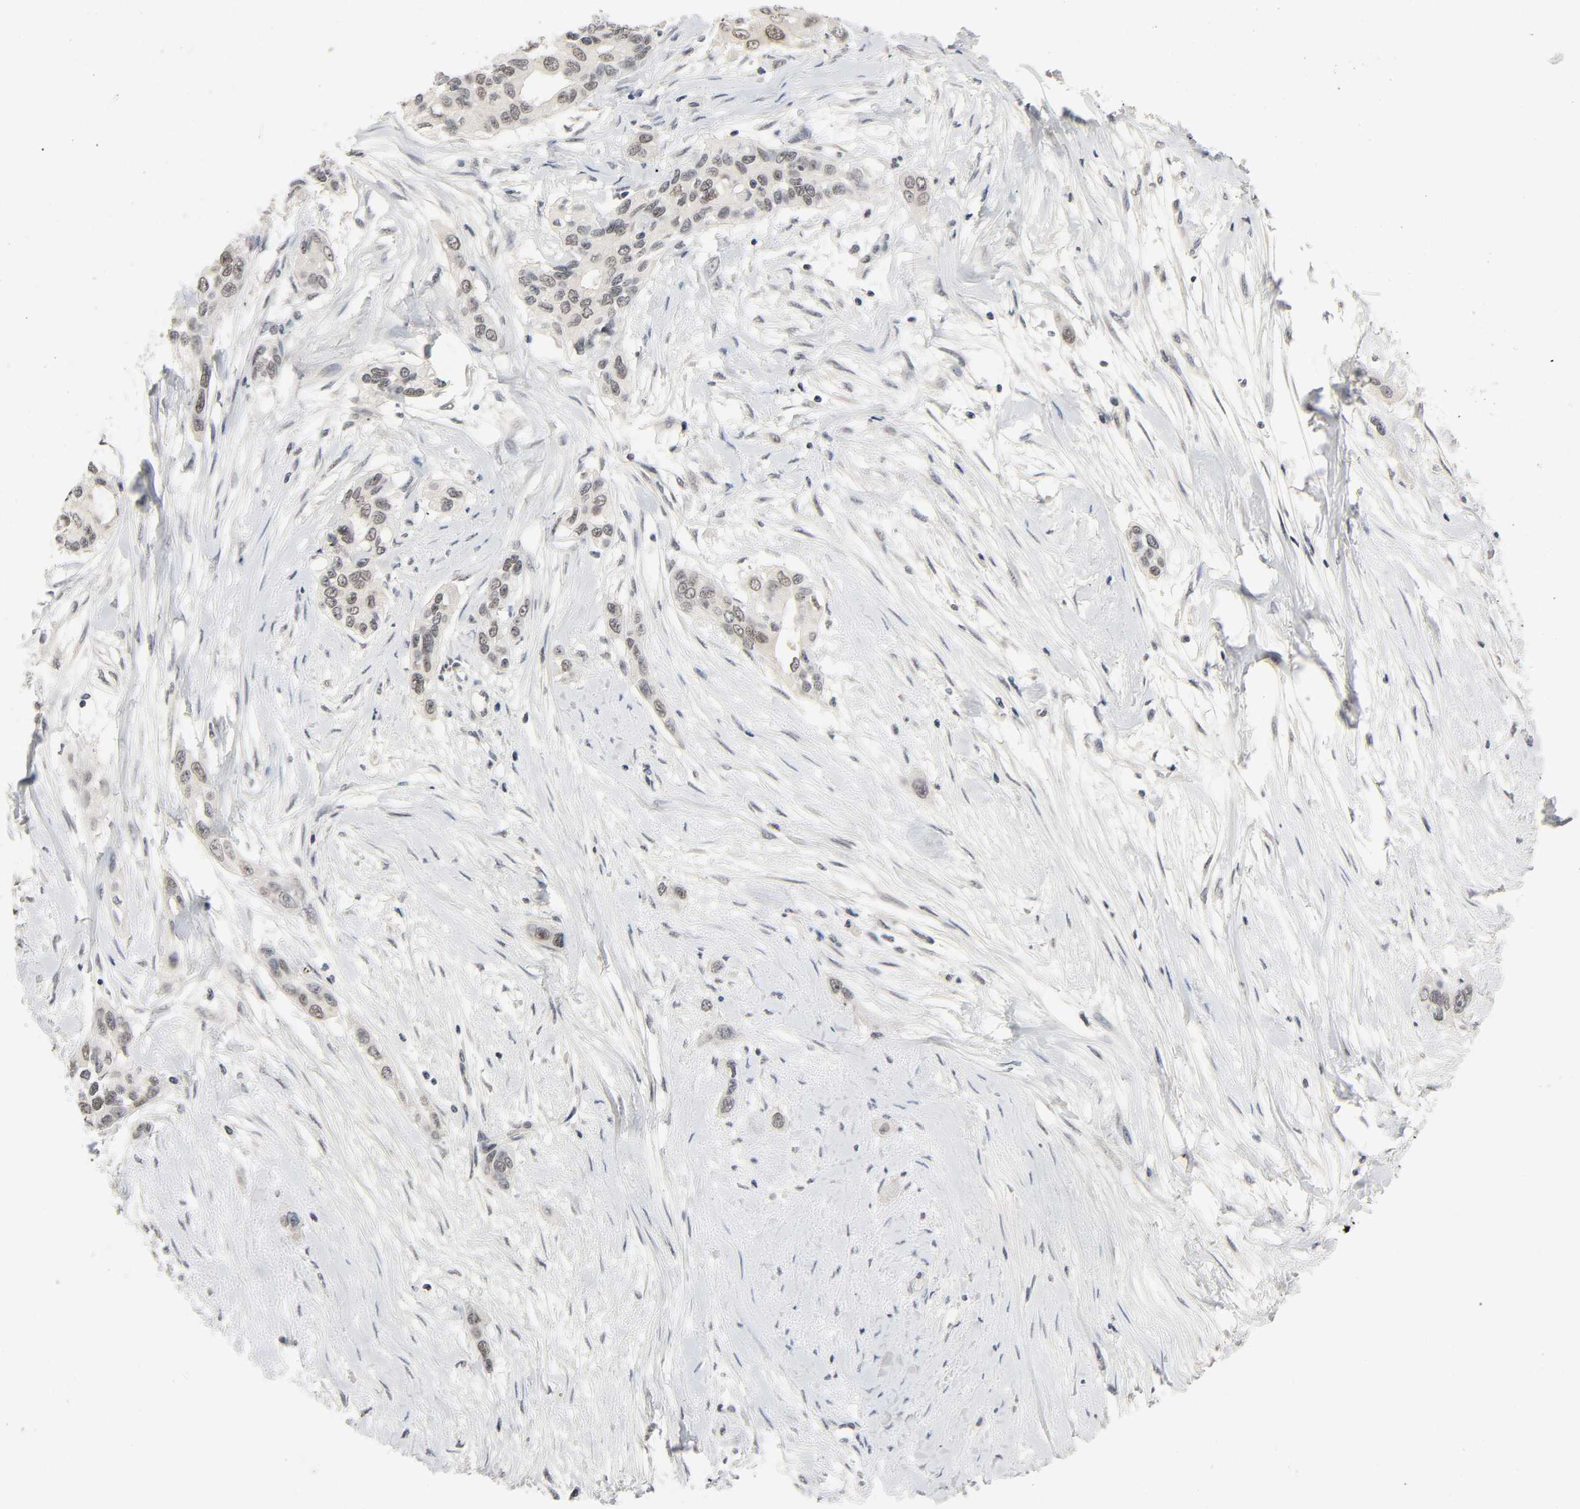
{"staining": {"intensity": "weak", "quantity": "25%-75%", "location": "nuclear"}, "tissue": "pancreatic cancer", "cell_type": "Tumor cells", "image_type": "cancer", "snomed": [{"axis": "morphology", "description": "Adenocarcinoma, NOS"}, {"axis": "topography", "description": "Pancreas"}], "caption": "IHC photomicrograph of human pancreatic cancer (adenocarcinoma) stained for a protein (brown), which shows low levels of weak nuclear staining in about 25%-75% of tumor cells.", "gene": "MAPKAPK5", "patient": {"sex": "female", "age": 60}}